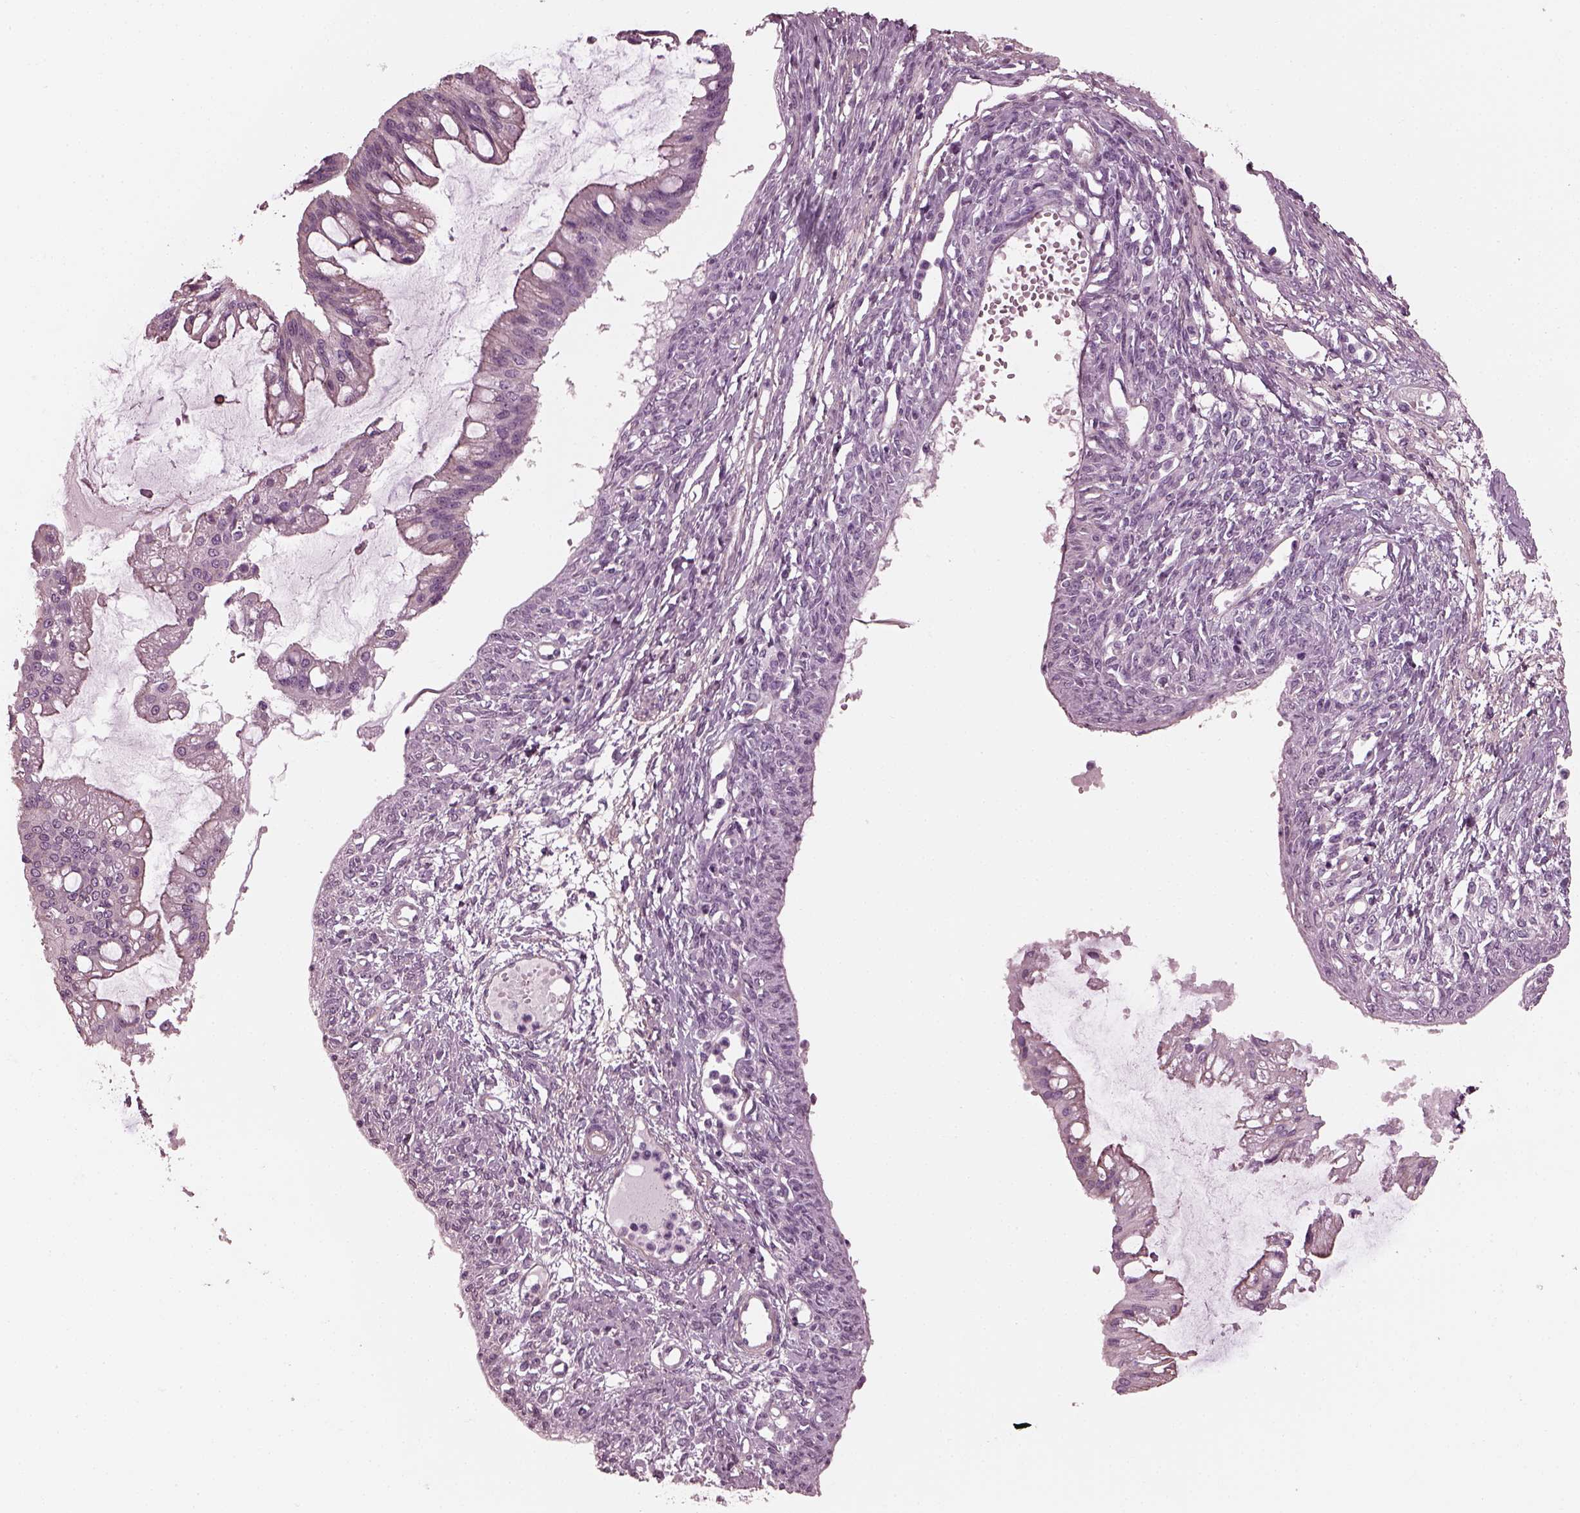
{"staining": {"intensity": "negative", "quantity": "none", "location": "none"}, "tissue": "ovarian cancer", "cell_type": "Tumor cells", "image_type": "cancer", "snomed": [{"axis": "morphology", "description": "Cystadenocarcinoma, mucinous, NOS"}, {"axis": "topography", "description": "Ovary"}], "caption": "Tumor cells are negative for protein expression in human ovarian mucinous cystadenocarcinoma.", "gene": "BFSP1", "patient": {"sex": "female", "age": 73}}